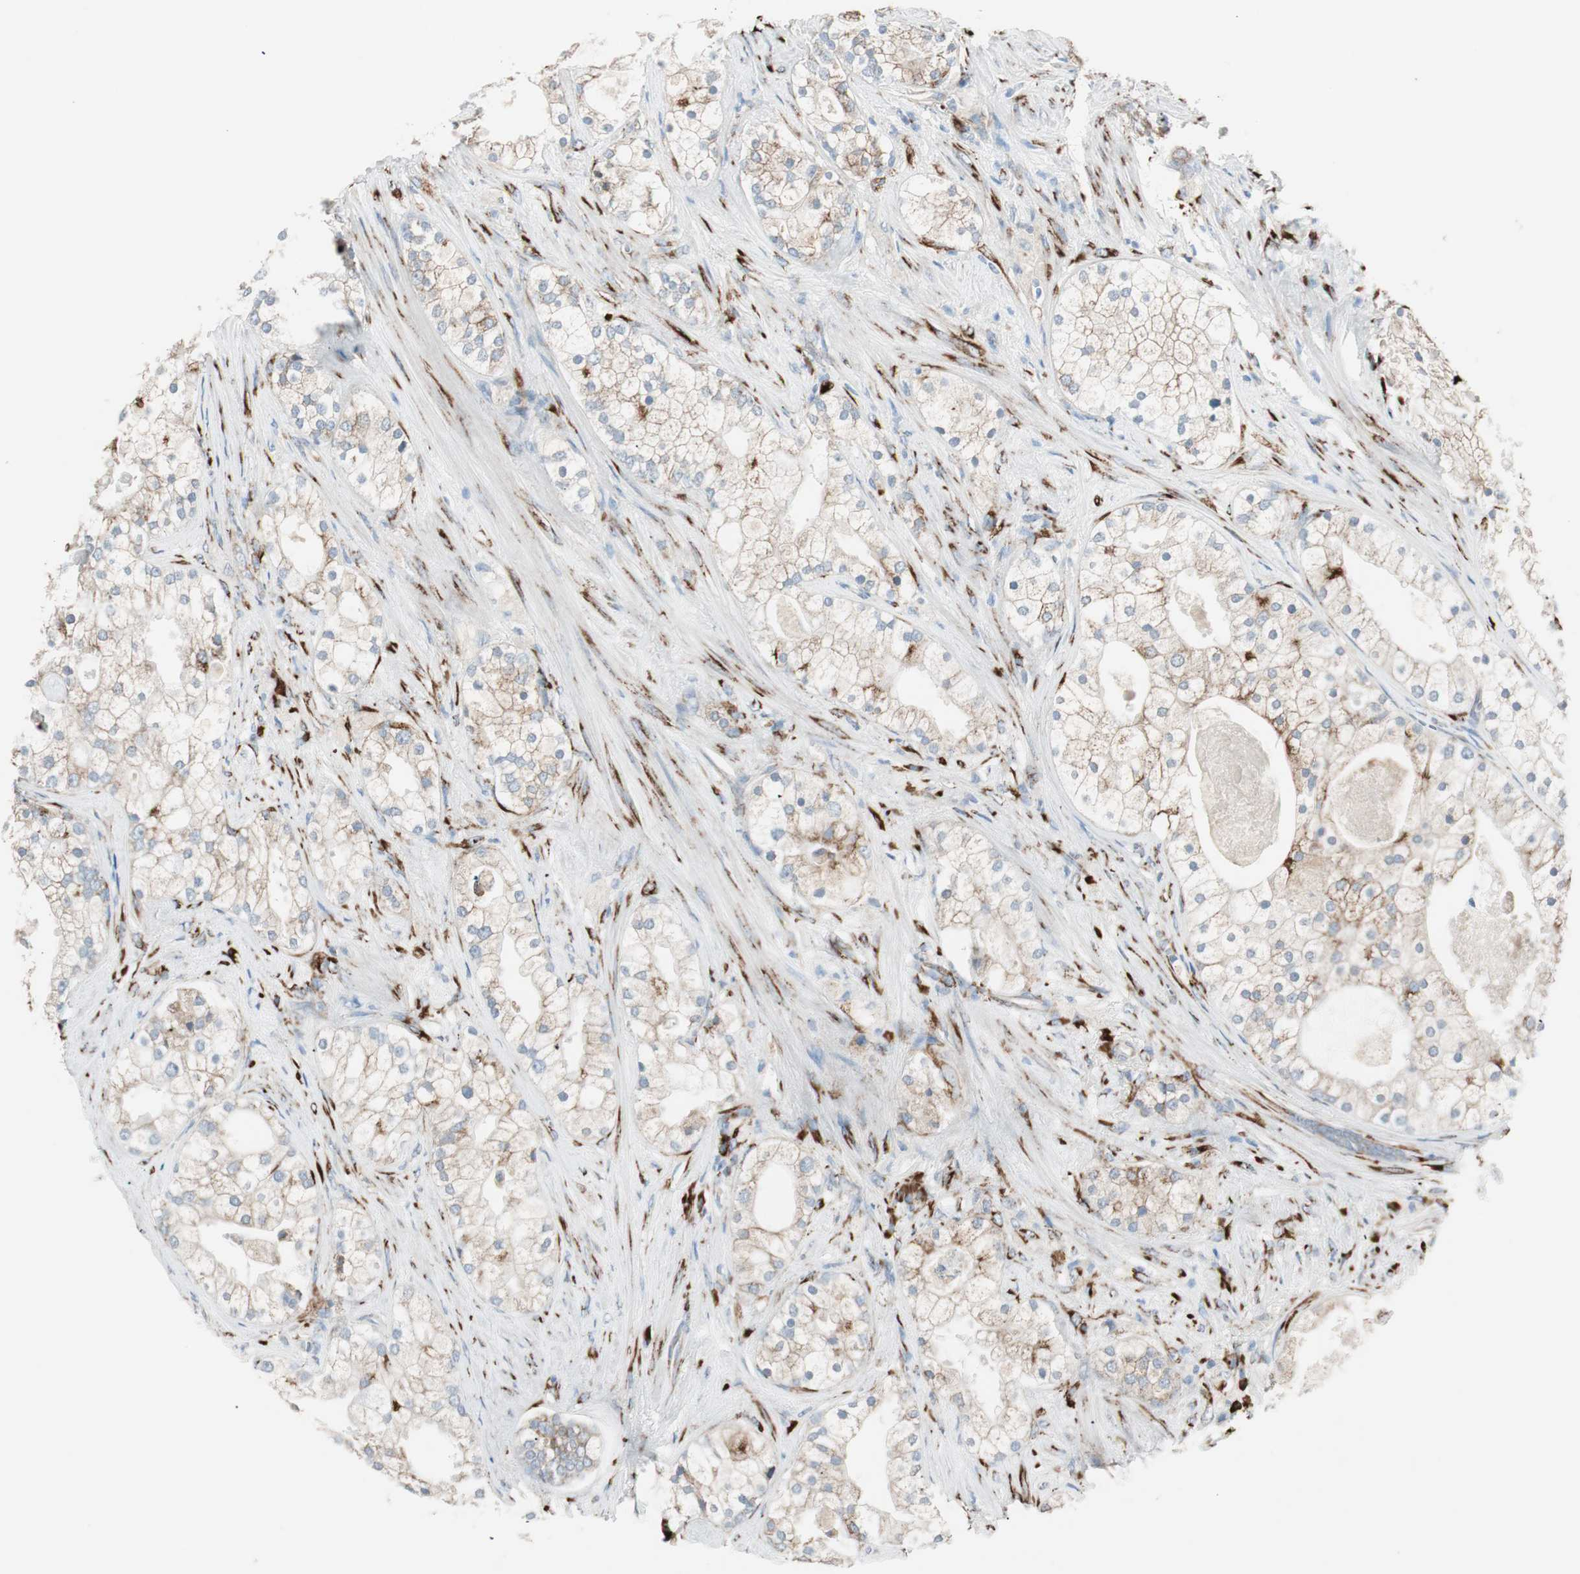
{"staining": {"intensity": "moderate", "quantity": ">75%", "location": "cytoplasmic/membranous"}, "tissue": "prostate cancer", "cell_type": "Tumor cells", "image_type": "cancer", "snomed": [{"axis": "morphology", "description": "Adenocarcinoma, Low grade"}, {"axis": "topography", "description": "Prostate"}], "caption": "The histopathology image exhibits staining of low-grade adenocarcinoma (prostate), revealing moderate cytoplasmic/membranous protein positivity (brown color) within tumor cells.", "gene": "P4HTM", "patient": {"sex": "male", "age": 58}}